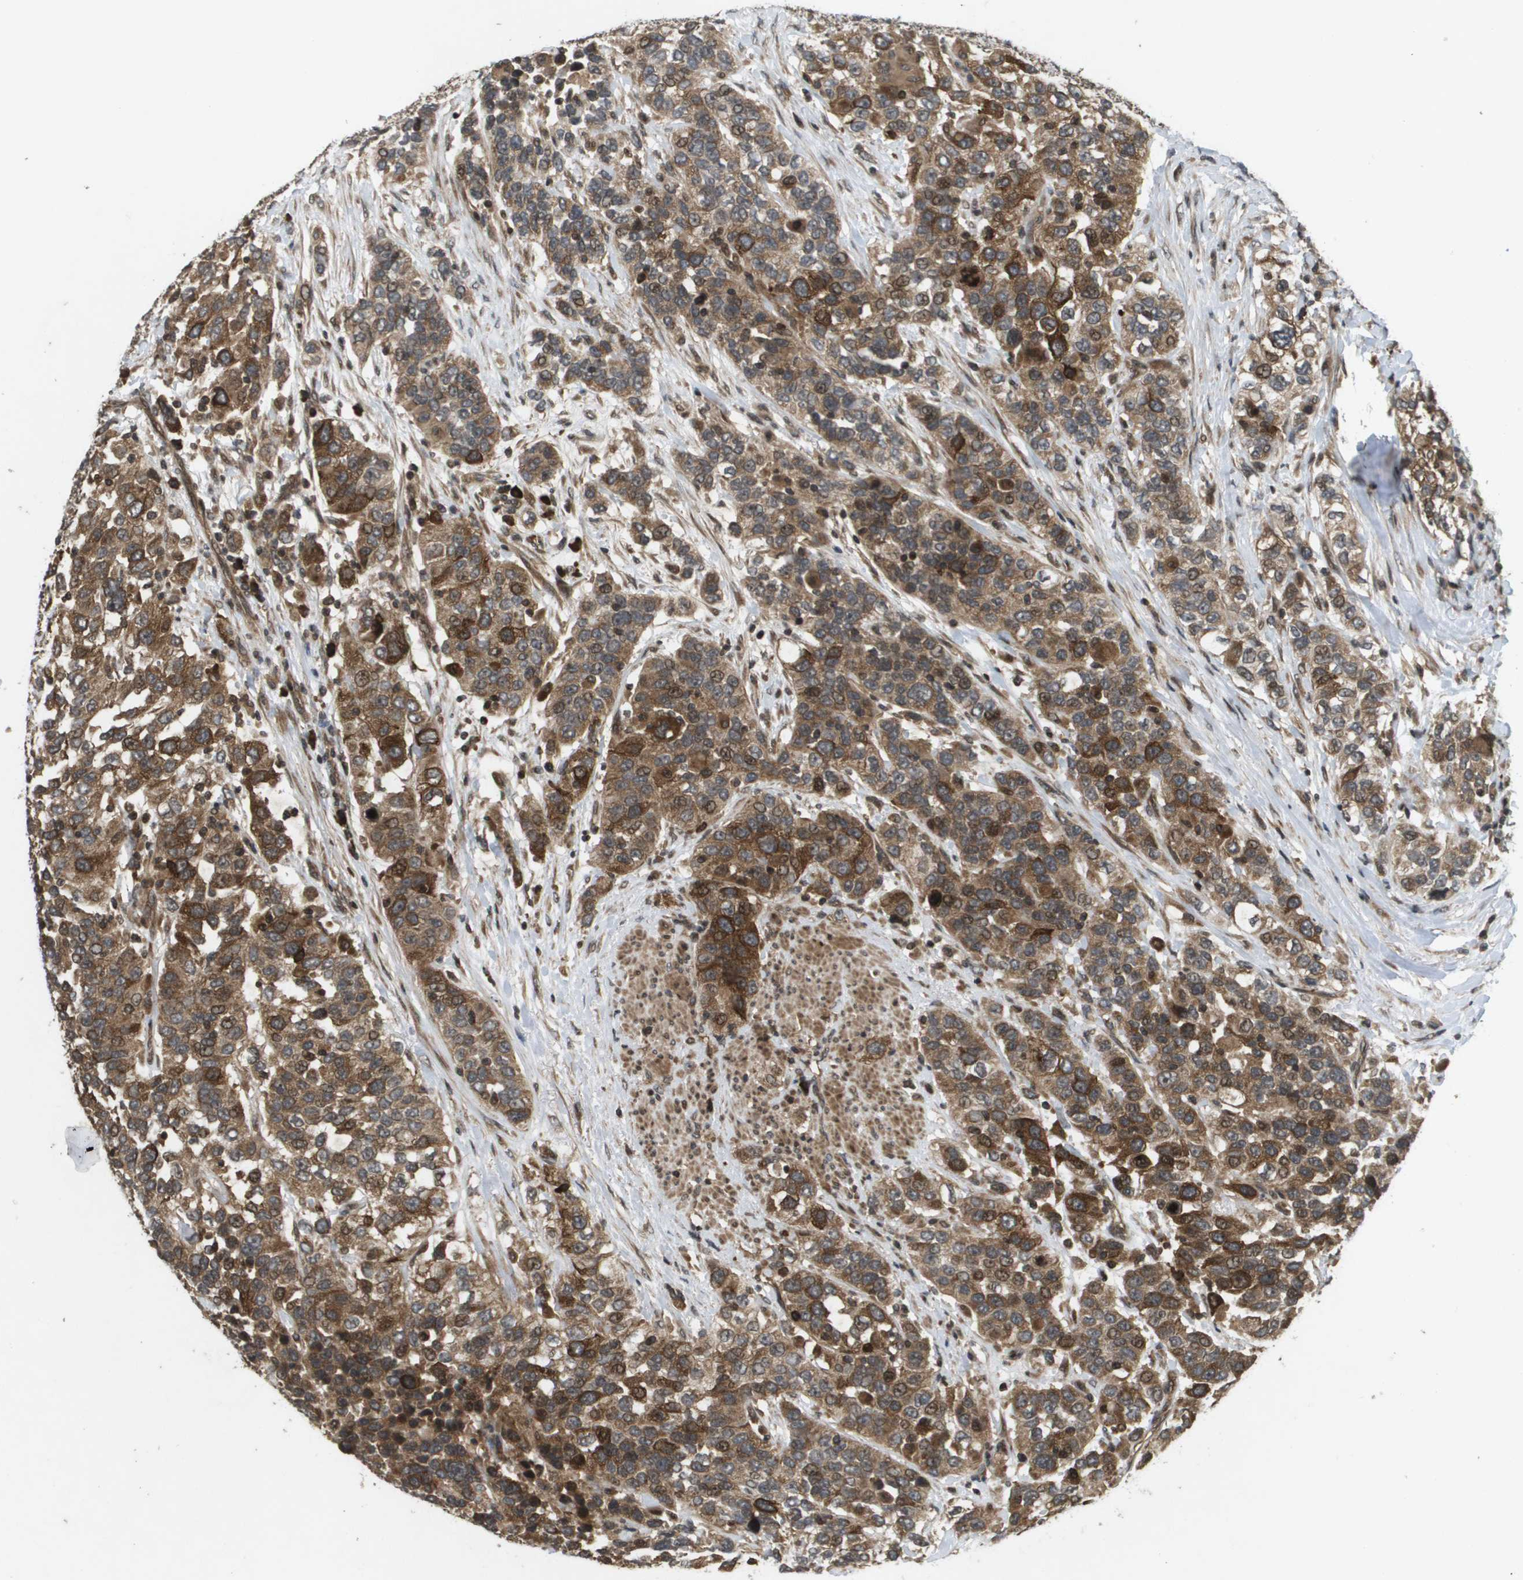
{"staining": {"intensity": "strong", "quantity": ">75%", "location": "cytoplasmic/membranous"}, "tissue": "urothelial cancer", "cell_type": "Tumor cells", "image_type": "cancer", "snomed": [{"axis": "morphology", "description": "Urothelial carcinoma, High grade"}, {"axis": "topography", "description": "Urinary bladder"}], "caption": "Human high-grade urothelial carcinoma stained for a protein (brown) displays strong cytoplasmic/membranous positive staining in approximately >75% of tumor cells.", "gene": "KIF11", "patient": {"sex": "female", "age": 80}}